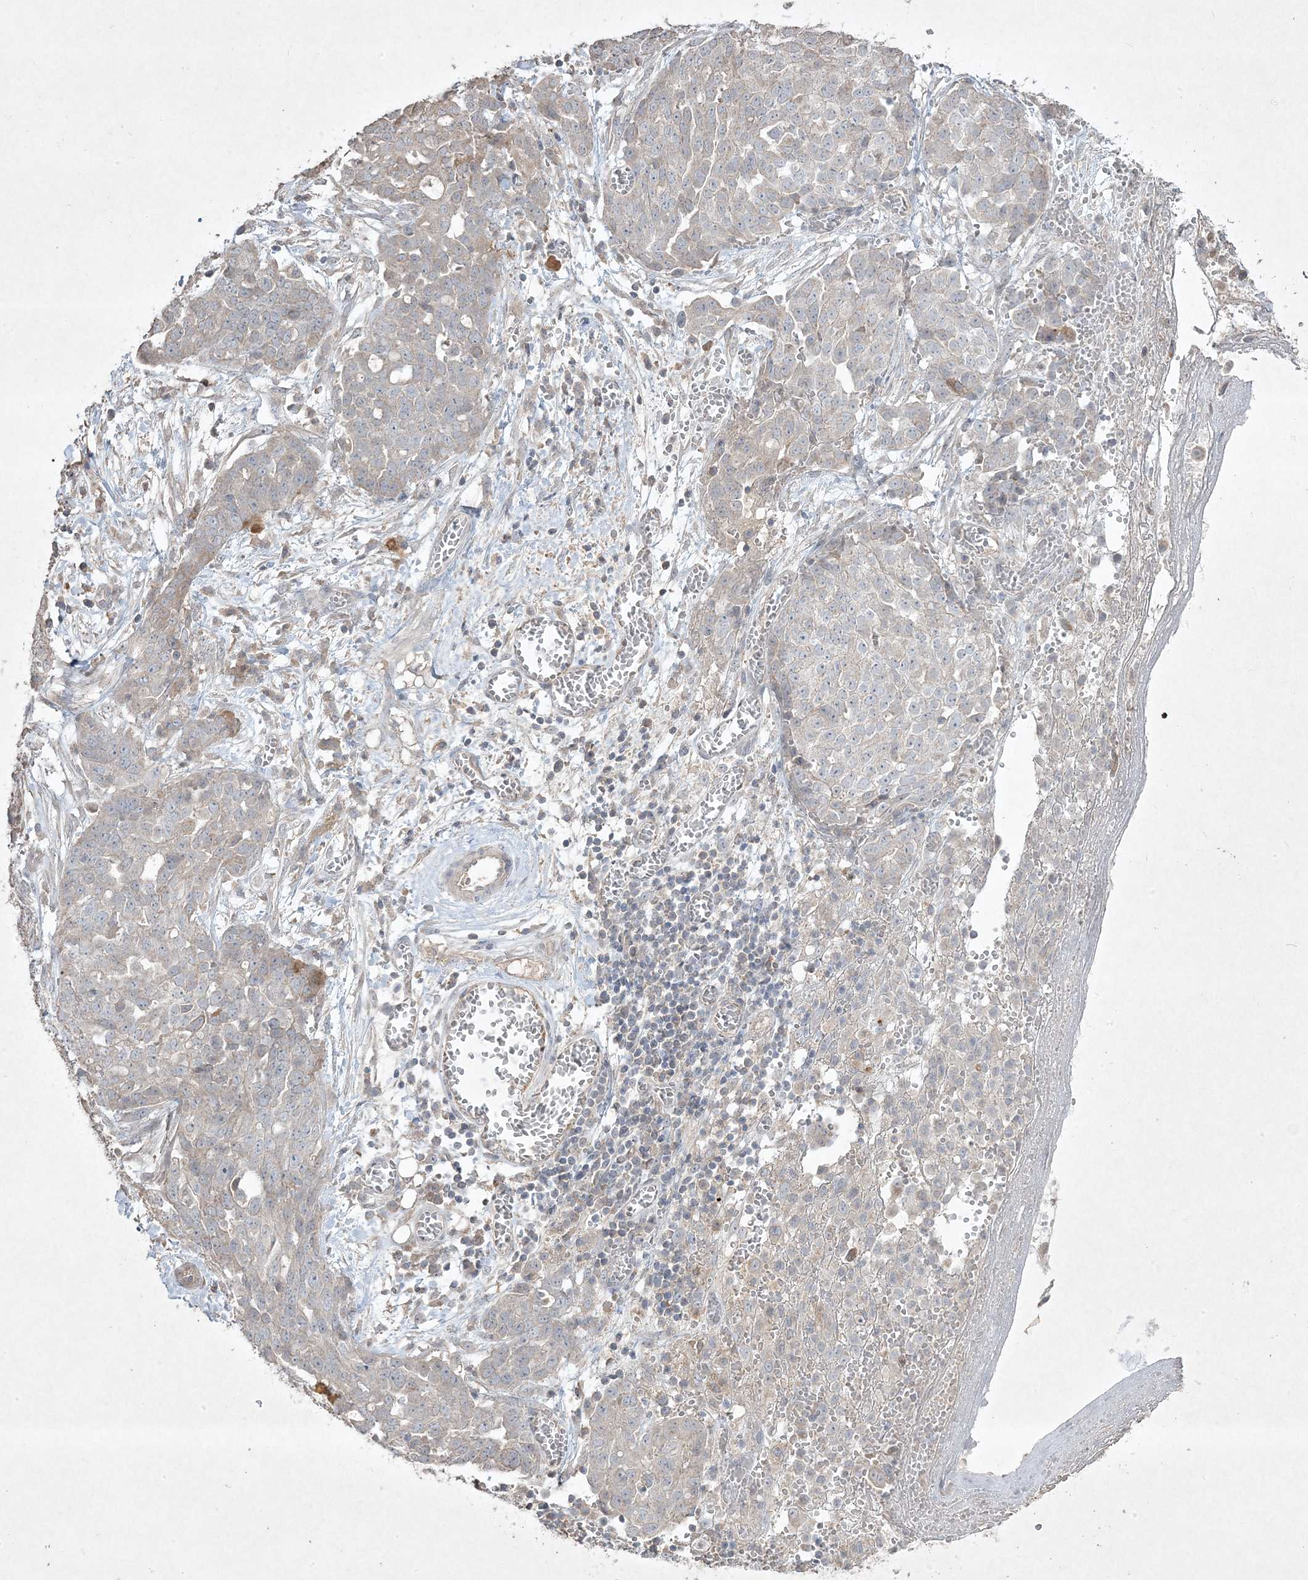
{"staining": {"intensity": "negative", "quantity": "none", "location": "none"}, "tissue": "ovarian cancer", "cell_type": "Tumor cells", "image_type": "cancer", "snomed": [{"axis": "morphology", "description": "Cystadenocarcinoma, serous, NOS"}, {"axis": "topography", "description": "Soft tissue"}, {"axis": "topography", "description": "Ovary"}], "caption": "Immunohistochemistry (IHC) histopathology image of neoplastic tissue: ovarian cancer (serous cystadenocarcinoma) stained with DAB (3,3'-diaminobenzidine) exhibits no significant protein expression in tumor cells. The staining was performed using DAB (3,3'-diaminobenzidine) to visualize the protein expression in brown, while the nuclei were stained in blue with hematoxylin (Magnification: 20x).", "gene": "RGL4", "patient": {"sex": "female", "age": 57}}